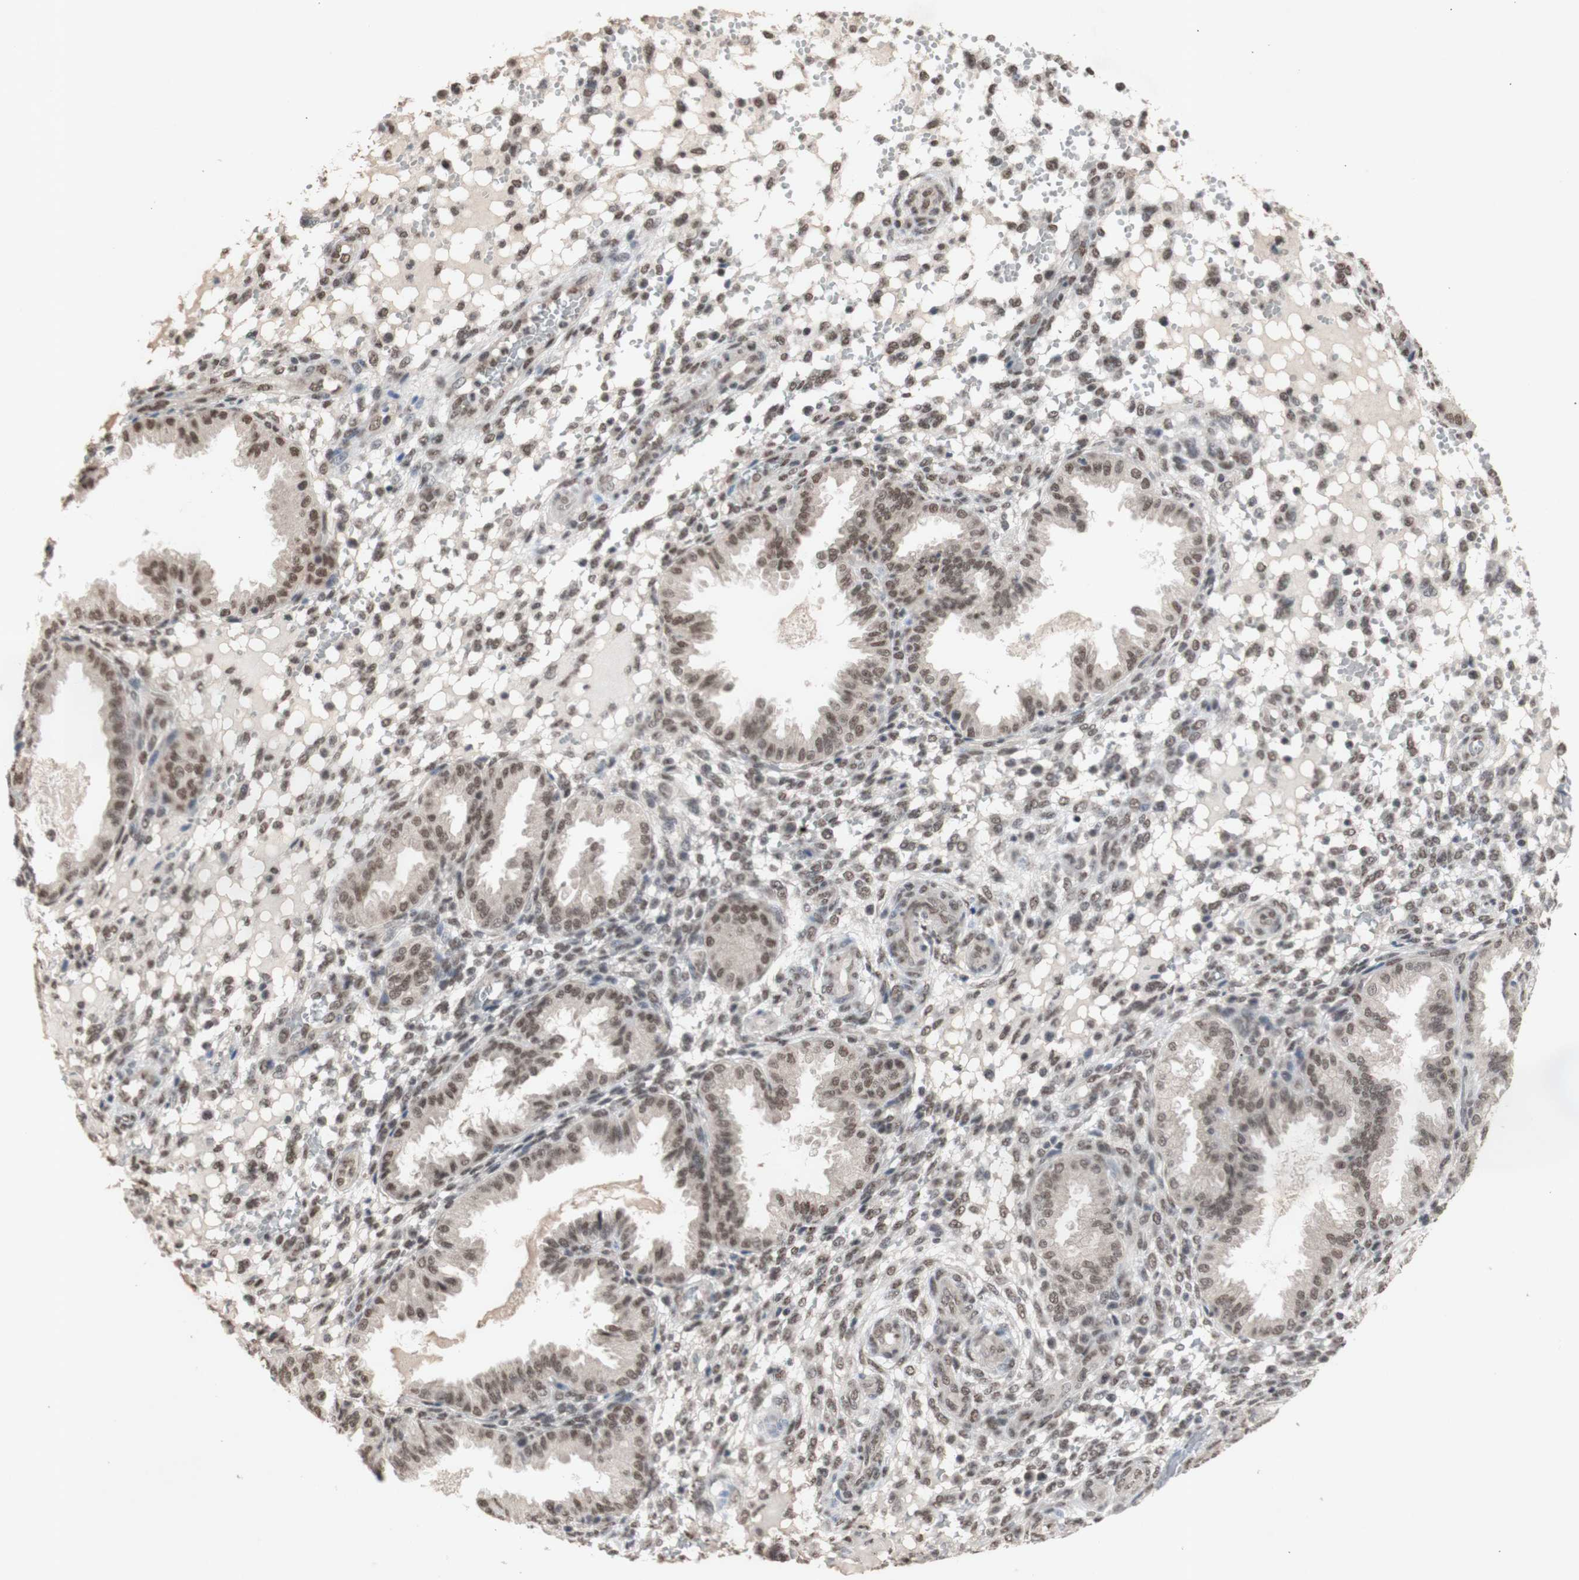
{"staining": {"intensity": "weak", "quantity": ">75%", "location": "nuclear"}, "tissue": "endometrium", "cell_type": "Cells in endometrial stroma", "image_type": "normal", "snomed": [{"axis": "morphology", "description": "Normal tissue, NOS"}, {"axis": "topography", "description": "Endometrium"}], "caption": "Protein staining of normal endometrium shows weak nuclear expression in about >75% of cells in endometrial stroma. (DAB = brown stain, brightfield microscopy at high magnification).", "gene": "SFPQ", "patient": {"sex": "female", "age": 33}}